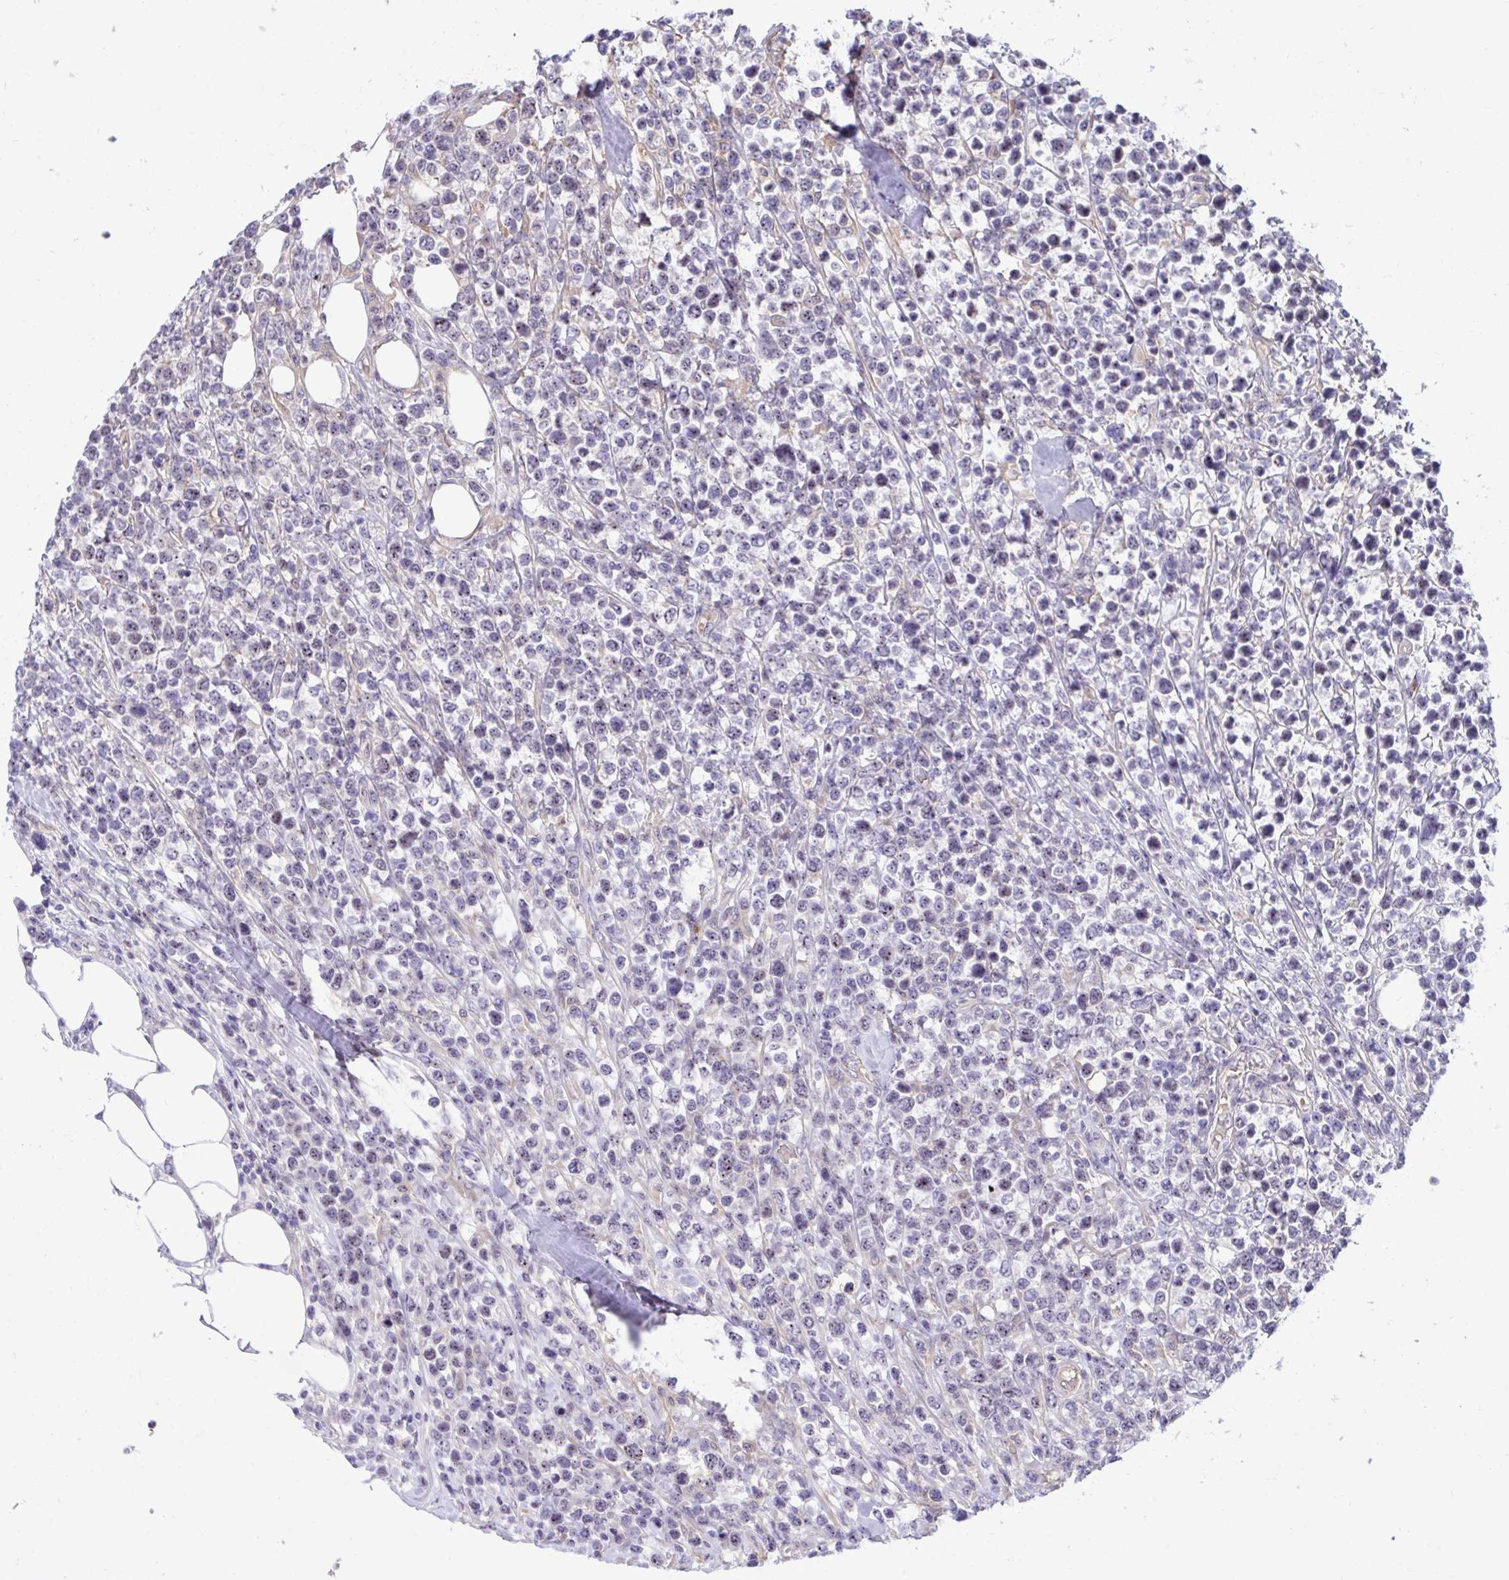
{"staining": {"intensity": "weak", "quantity": "25%-75%", "location": "nuclear"}, "tissue": "lymphoma", "cell_type": "Tumor cells", "image_type": "cancer", "snomed": [{"axis": "morphology", "description": "Malignant lymphoma, non-Hodgkin's type, High grade"}, {"axis": "topography", "description": "Soft tissue"}], "caption": "Immunohistochemical staining of malignant lymphoma, non-Hodgkin's type (high-grade) exhibits weak nuclear protein staining in about 25%-75% of tumor cells.", "gene": "CENPQ", "patient": {"sex": "female", "age": 56}}